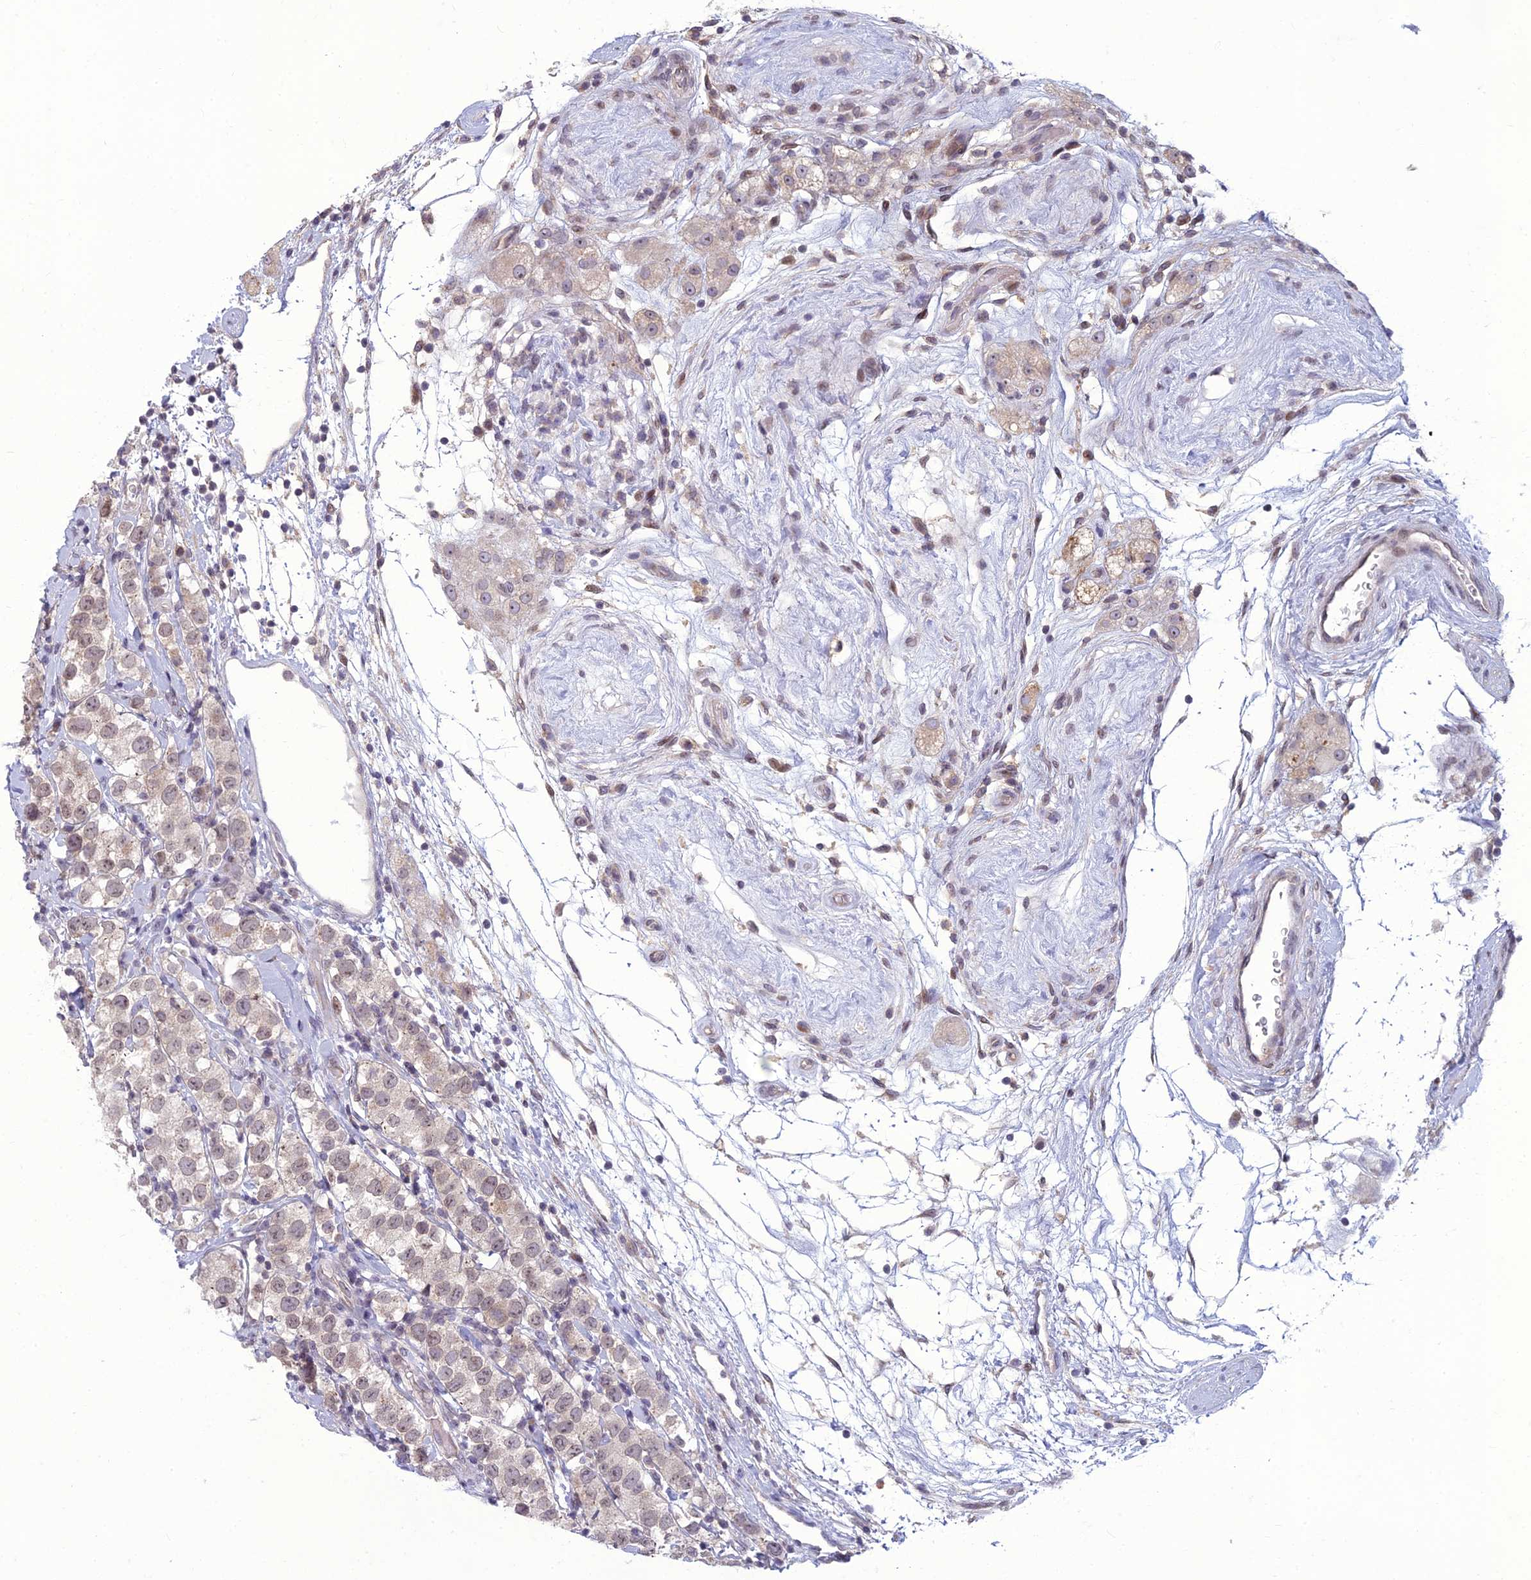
{"staining": {"intensity": "weak", "quantity": "<25%", "location": "cytoplasmic/membranous,nuclear"}, "tissue": "testis cancer", "cell_type": "Tumor cells", "image_type": "cancer", "snomed": [{"axis": "morphology", "description": "Seminoma, NOS"}, {"axis": "topography", "description": "Testis"}], "caption": "High power microscopy image of an IHC histopathology image of seminoma (testis), revealing no significant expression in tumor cells. (DAB immunohistochemistry visualized using brightfield microscopy, high magnification).", "gene": "DTX2", "patient": {"sex": "male", "age": 34}}